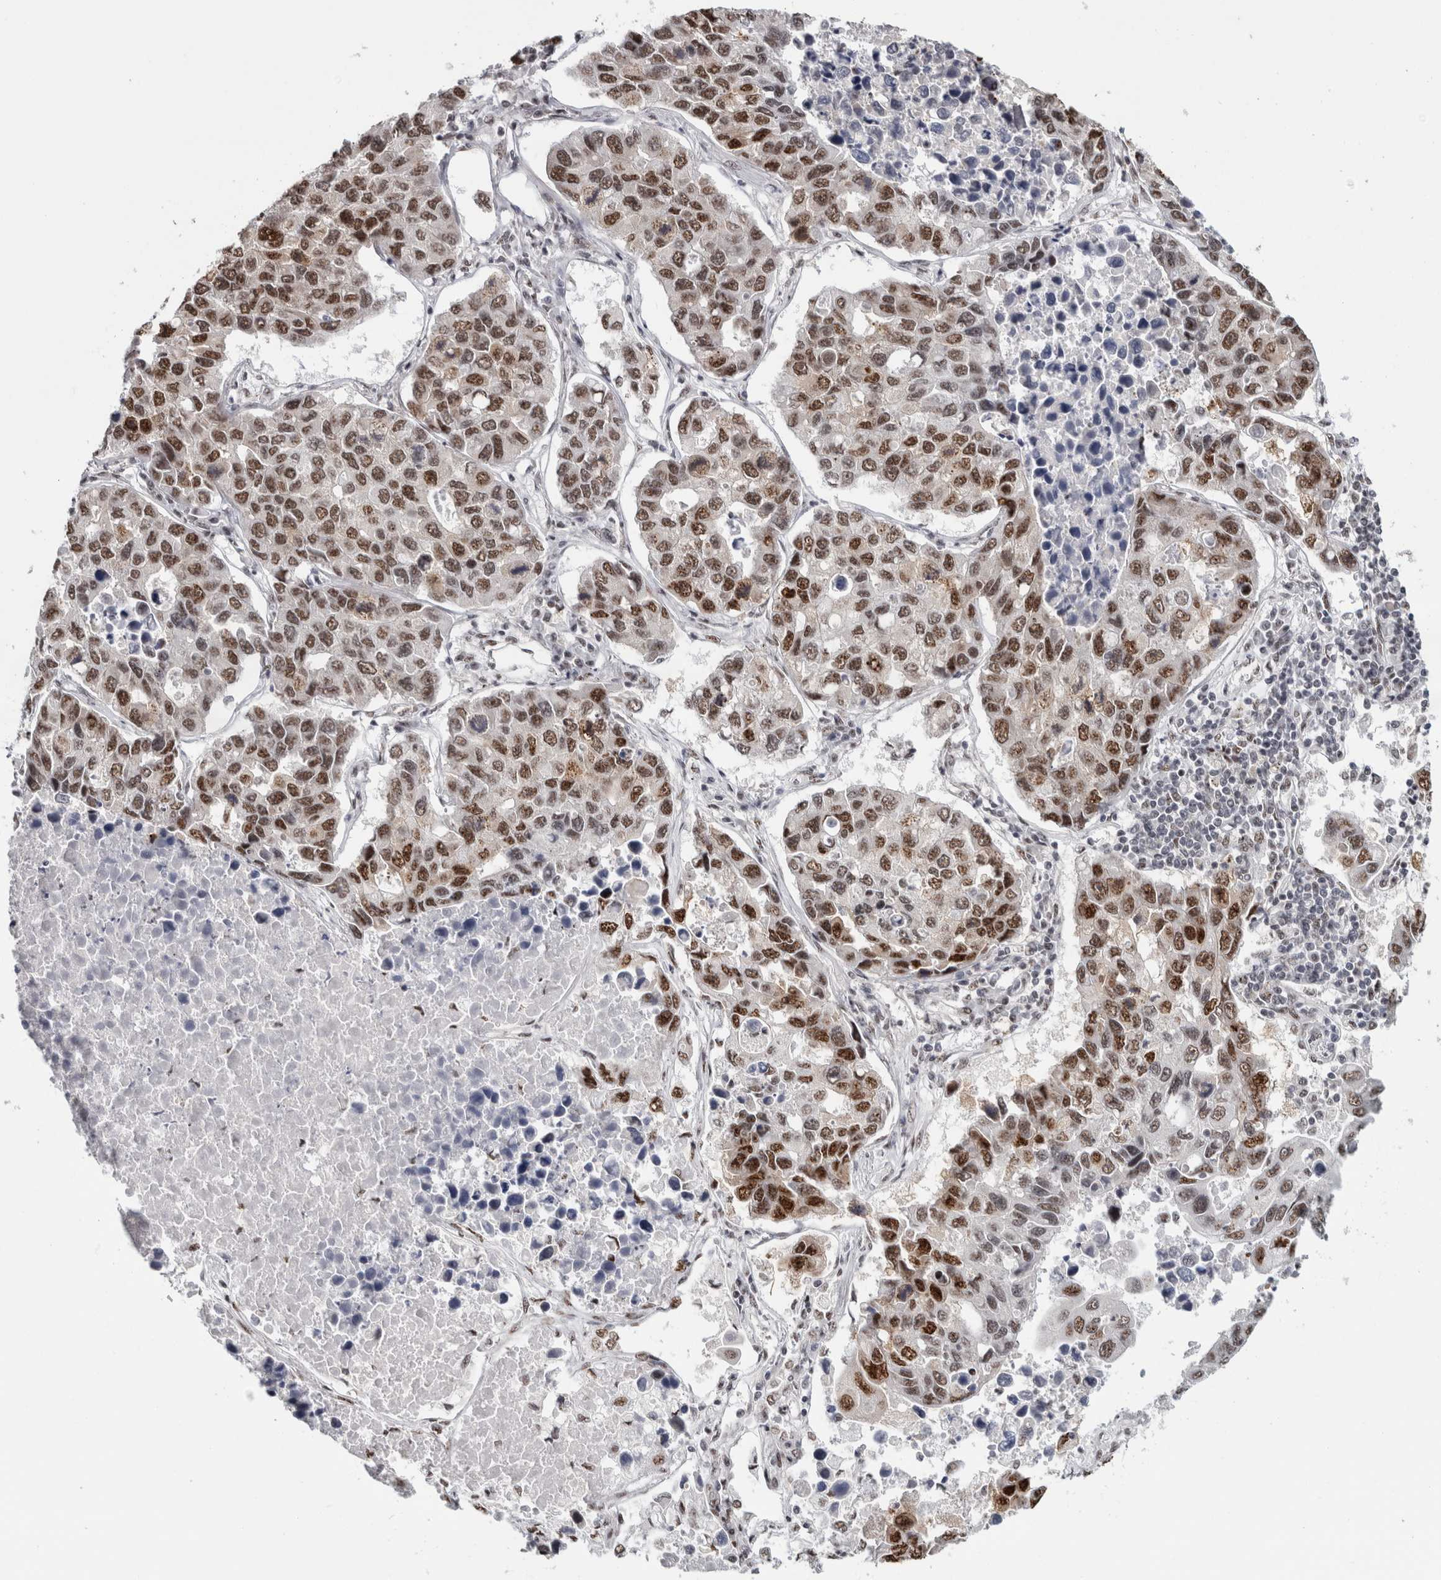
{"staining": {"intensity": "moderate", "quantity": ">75%", "location": "nuclear"}, "tissue": "lung cancer", "cell_type": "Tumor cells", "image_type": "cancer", "snomed": [{"axis": "morphology", "description": "Adenocarcinoma, NOS"}, {"axis": "topography", "description": "Lung"}], "caption": "Immunohistochemistry staining of lung cancer (adenocarcinoma), which reveals medium levels of moderate nuclear staining in about >75% of tumor cells indicating moderate nuclear protein expression. The staining was performed using DAB (3,3'-diaminobenzidine) (brown) for protein detection and nuclei were counterstained in hematoxylin (blue).", "gene": "MKNK1", "patient": {"sex": "male", "age": 64}}